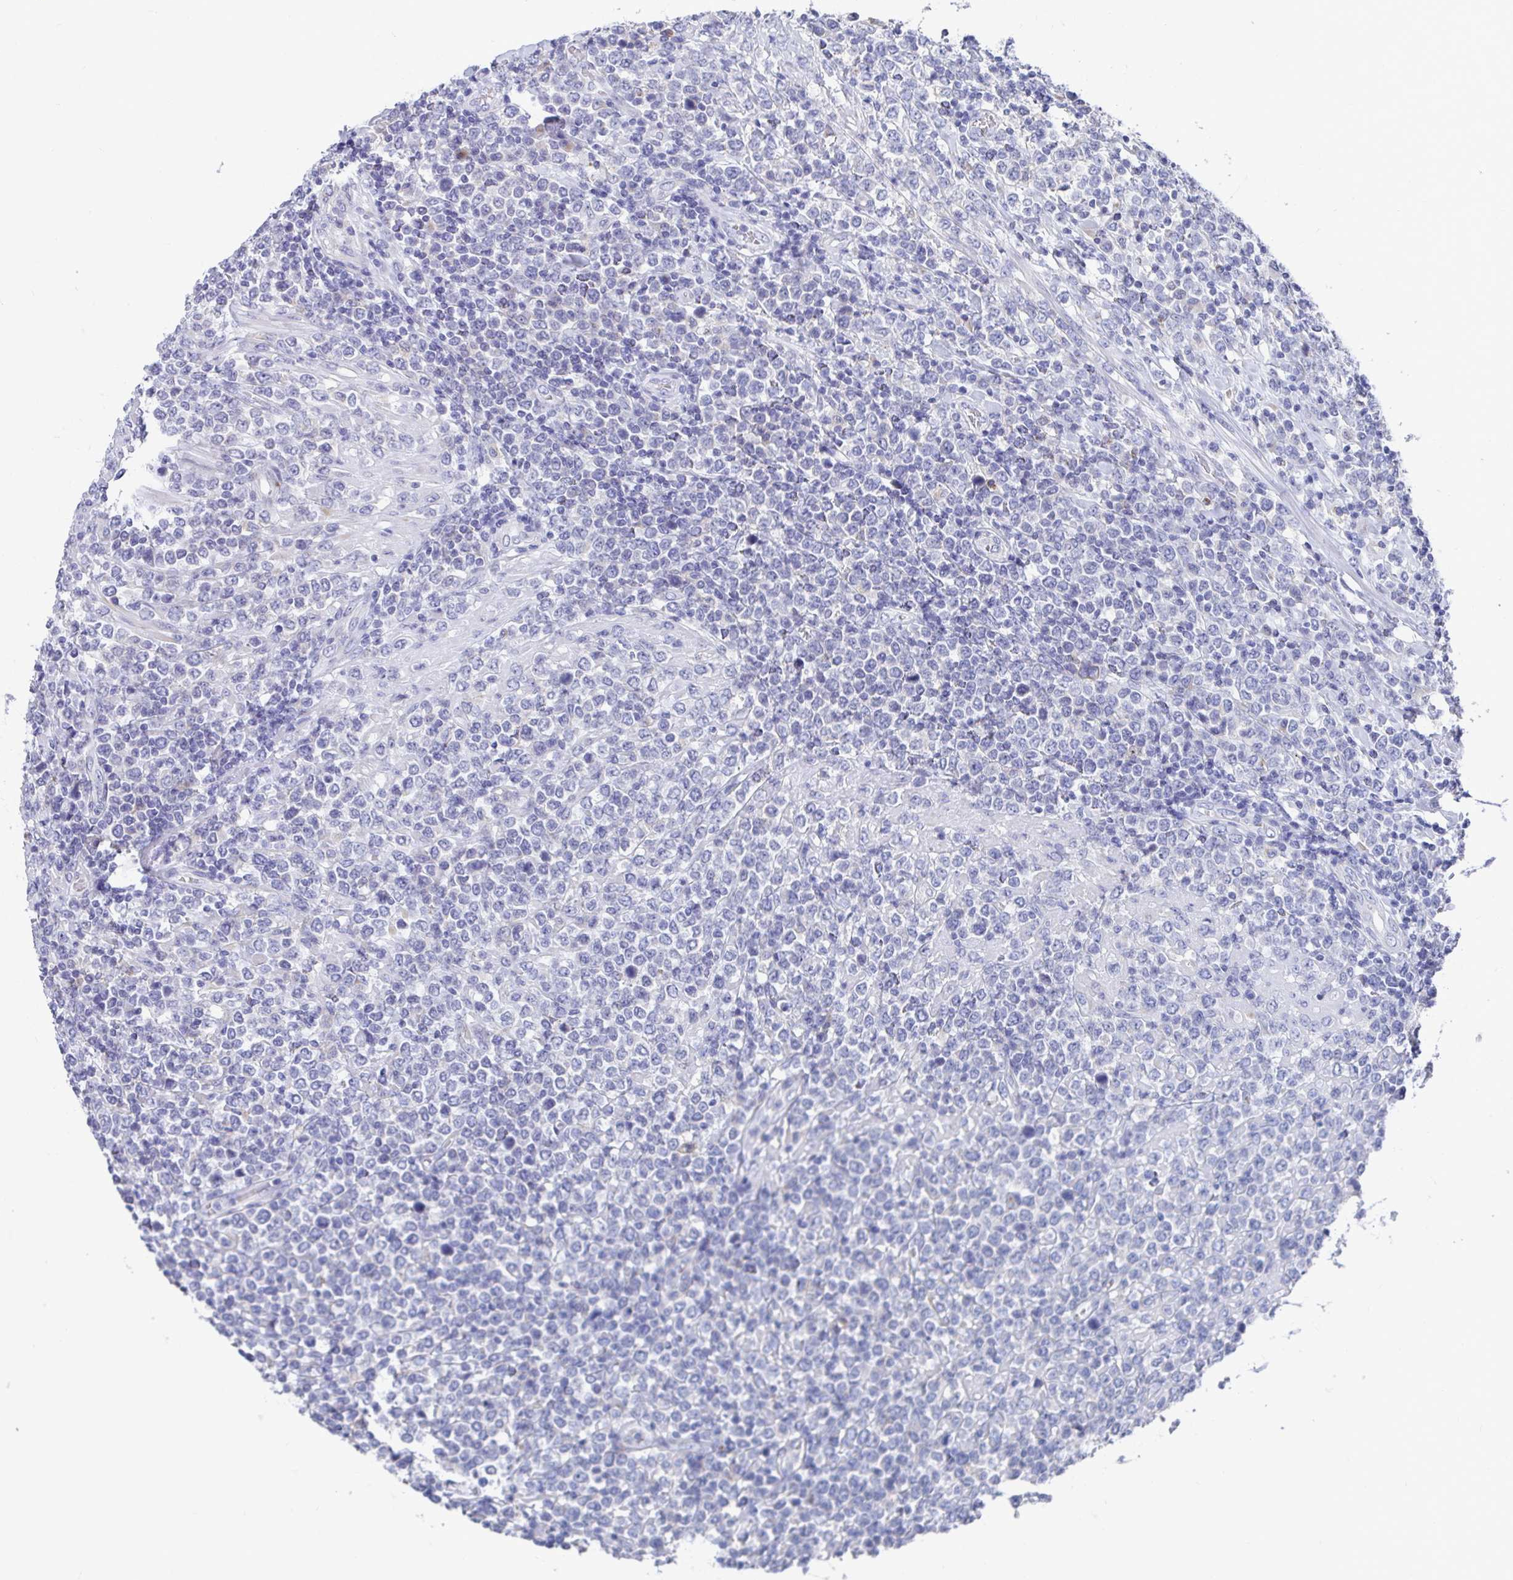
{"staining": {"intensity": "negative", "quantity": "none", "location": "none"}, "tissue": "lymphoma", "cell_type": "Tumor cells", "image_type": "cancer", "snomed": [{"axis": "morphology", "description": "Malignant lymphoma, non-Hodgkin's type, High grade"}, {"axis": "topography", "description": "Soft tissue"}], "caption": "Lymphoma was stained to show a protein in brown. There is no significant staining in tumor cells.", "gene": "TAS2R39", "patient": {"sex": "female", "age": 56}}